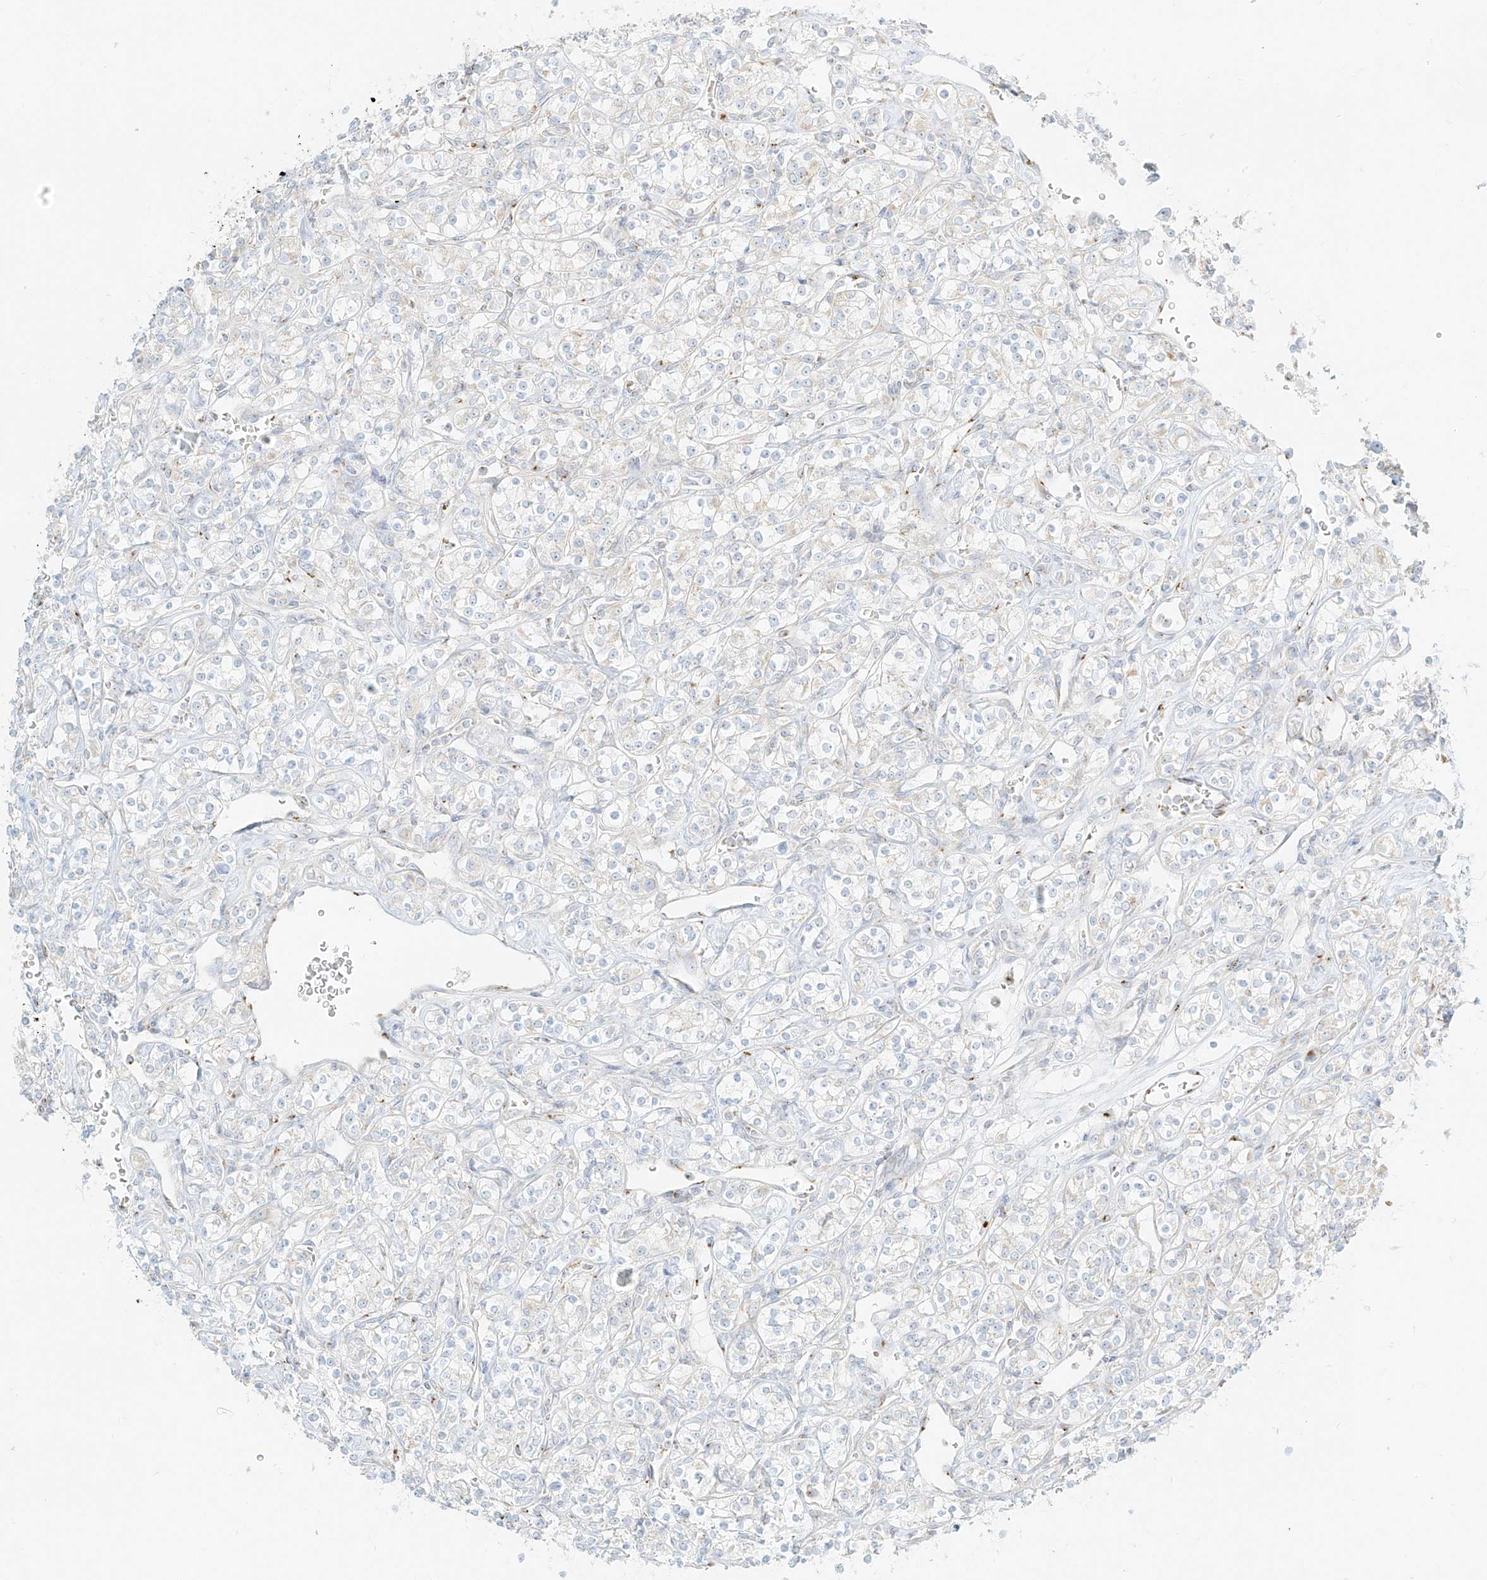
{"staining": {"intensity": "negative", "quantity": "none", "location": "none"}, "tissue": "renal cancer", "cell_type": "Tumor cells", "image_type": "cancer", "snomed": [{"axis": "morphology", "description": "Adenocarcinoma, NOS"}, {"axis": "topography", "description": "Kidney"}], "caption": "This micrograph is of renal adenocarcinoma stained with immunohistochemistry (IHC) to label a protein in brown with the nuclei are counter-stained blue. There is no staining in tumor cells.", "gene": "TMEM87B", "patient": {"sex": "male", "age": 77}}